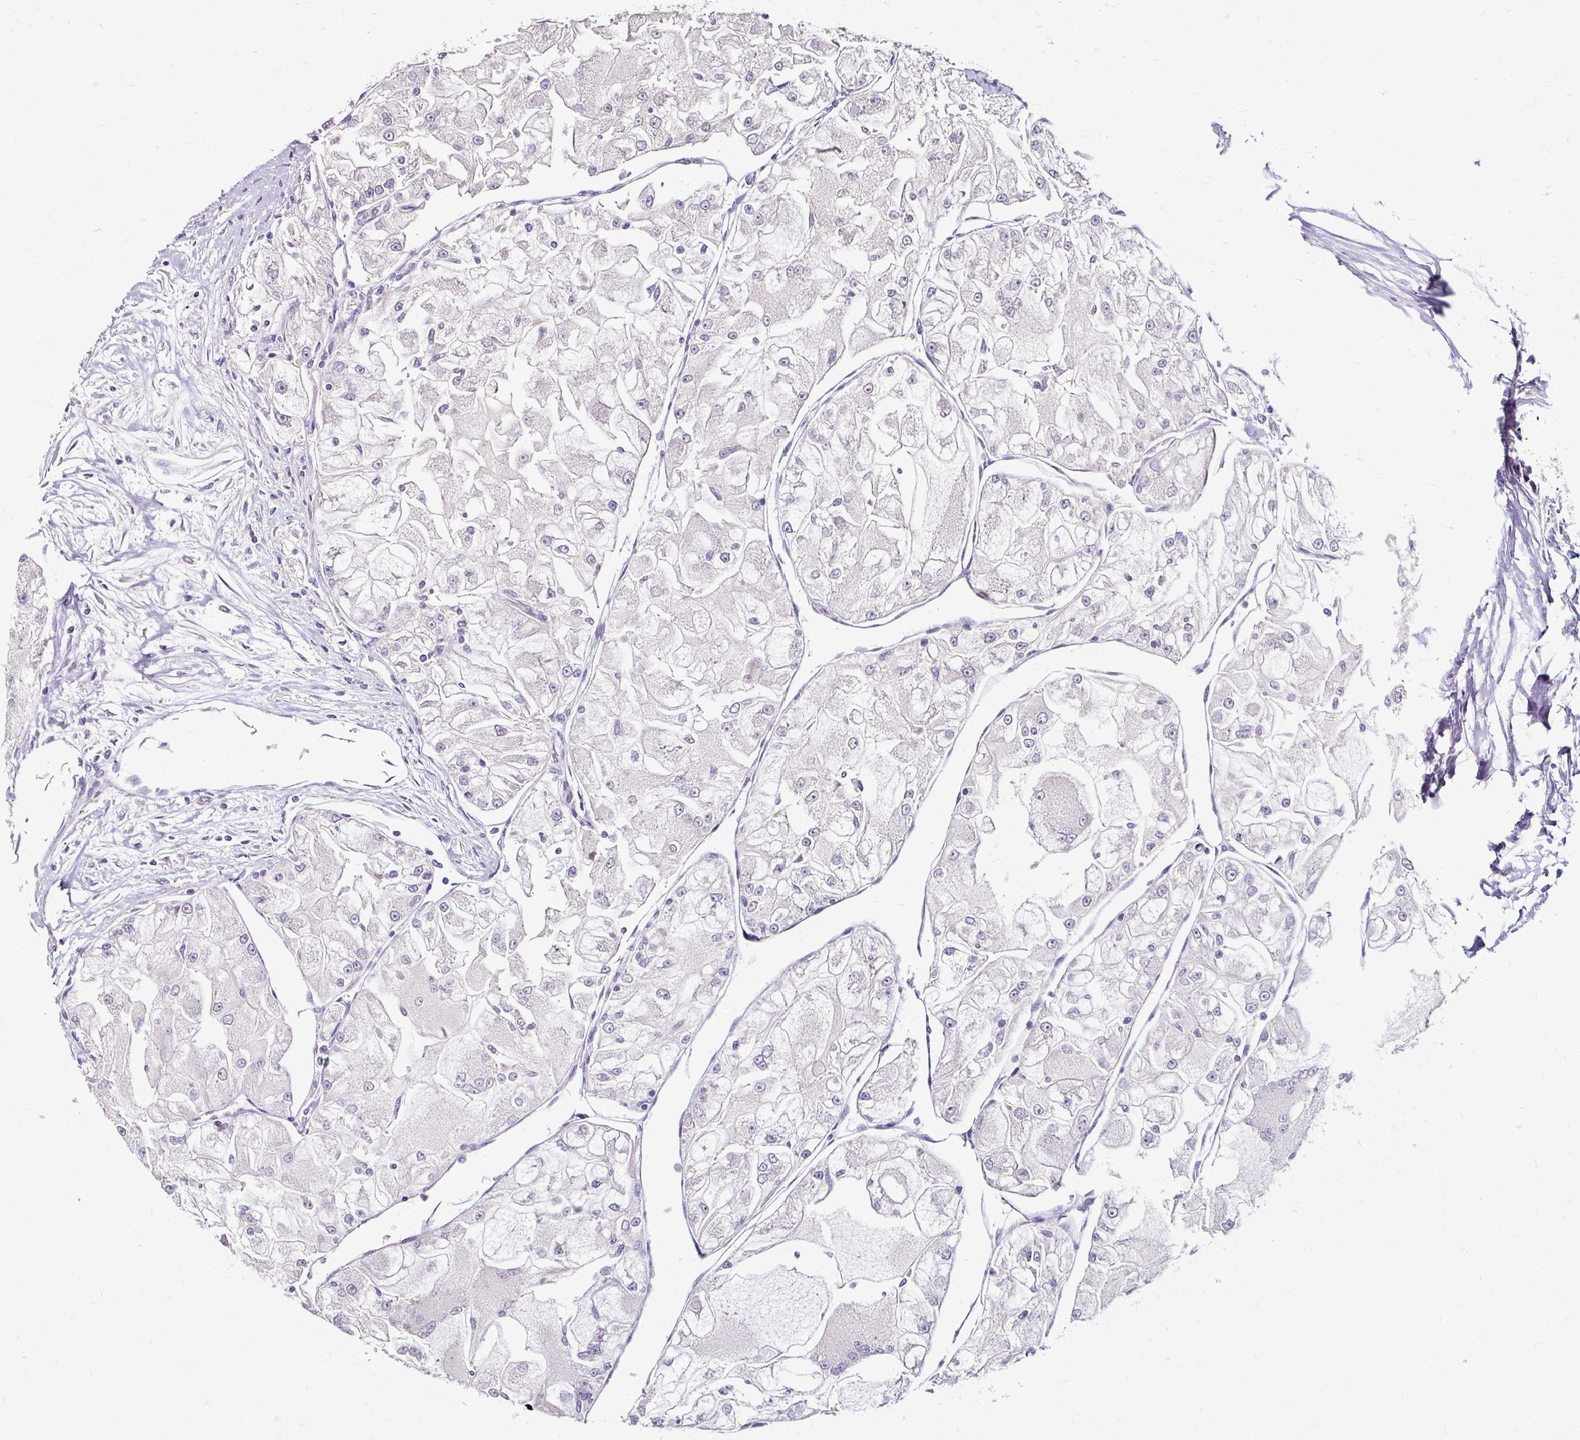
{"staining": {"intensity": "negative", "quantity": "none", "location": "none"}, "tissue": "renal cancer", "cell_type": "Tumor cells", "image_type": "cancer", "snomed": [{"axis": "morphology", "description": "Adenocarcinoma, NOS"}, {"axis": "topography", "description": "Kidney"}], "caption": "Immunohistochemistry (IHC) photomicrograph of neoplastic tissue: human renal adenocarcinoma stained with DAB reveals no significant protein positivity in tumor cells.", "gene": "KLHL24", "patient": {"sex": "female", "age": 72}}